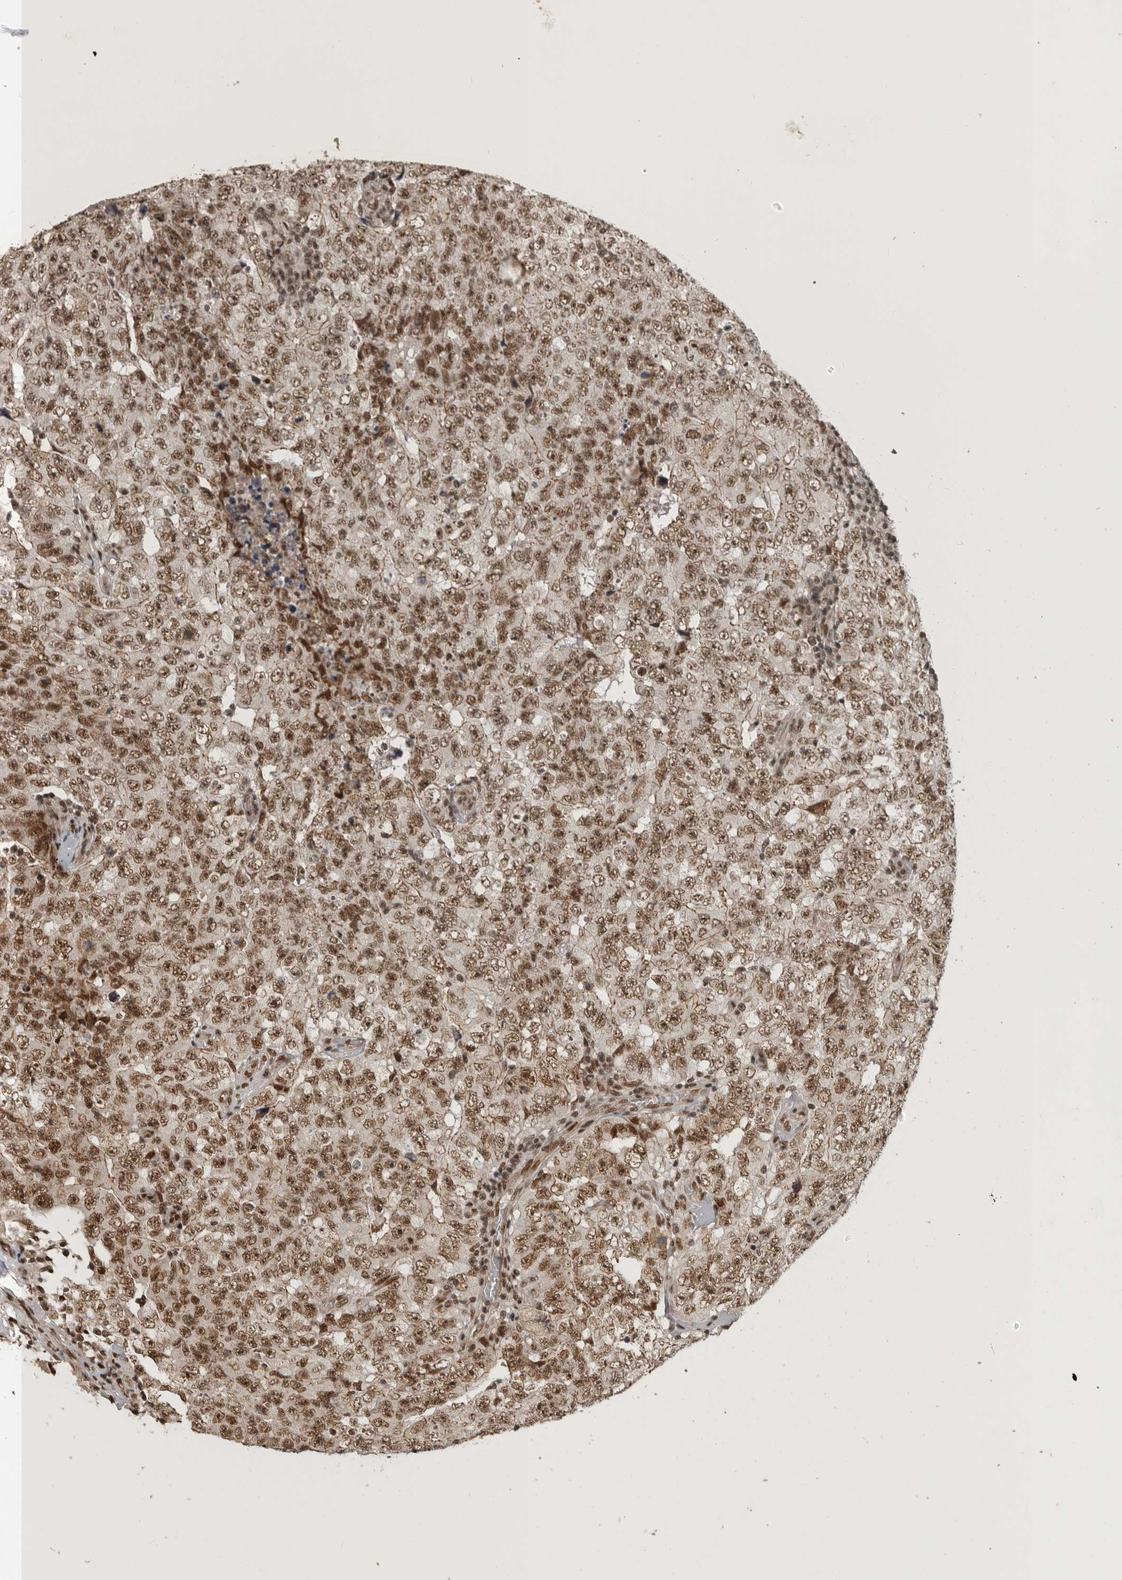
{"staining": {"intensity": "strong", "quantity": ">75%", "location": "cytoplasmic/membranous,nuclear"}, "tissue": "testis cancer", "cell_type": "Tumor cells", "image_type": "cancer", "snomed": [{"axis": "morphology", "description": "Carcinoma, Embryonal, NOS"}, {"axis": "topography", "description": "Testis"}], "caption": "Immunohistochemistry (IHC) of testis embryonal carcinoma reveals high levels of strong cytoplasmic/membranous and nuclear positivity in approximately >75% of tumor cells. Ihc stains the protein in brown and the nuclei are stained blue.", "gene": "CBLL1", "patient": {"sex": "male", "age": 26}}